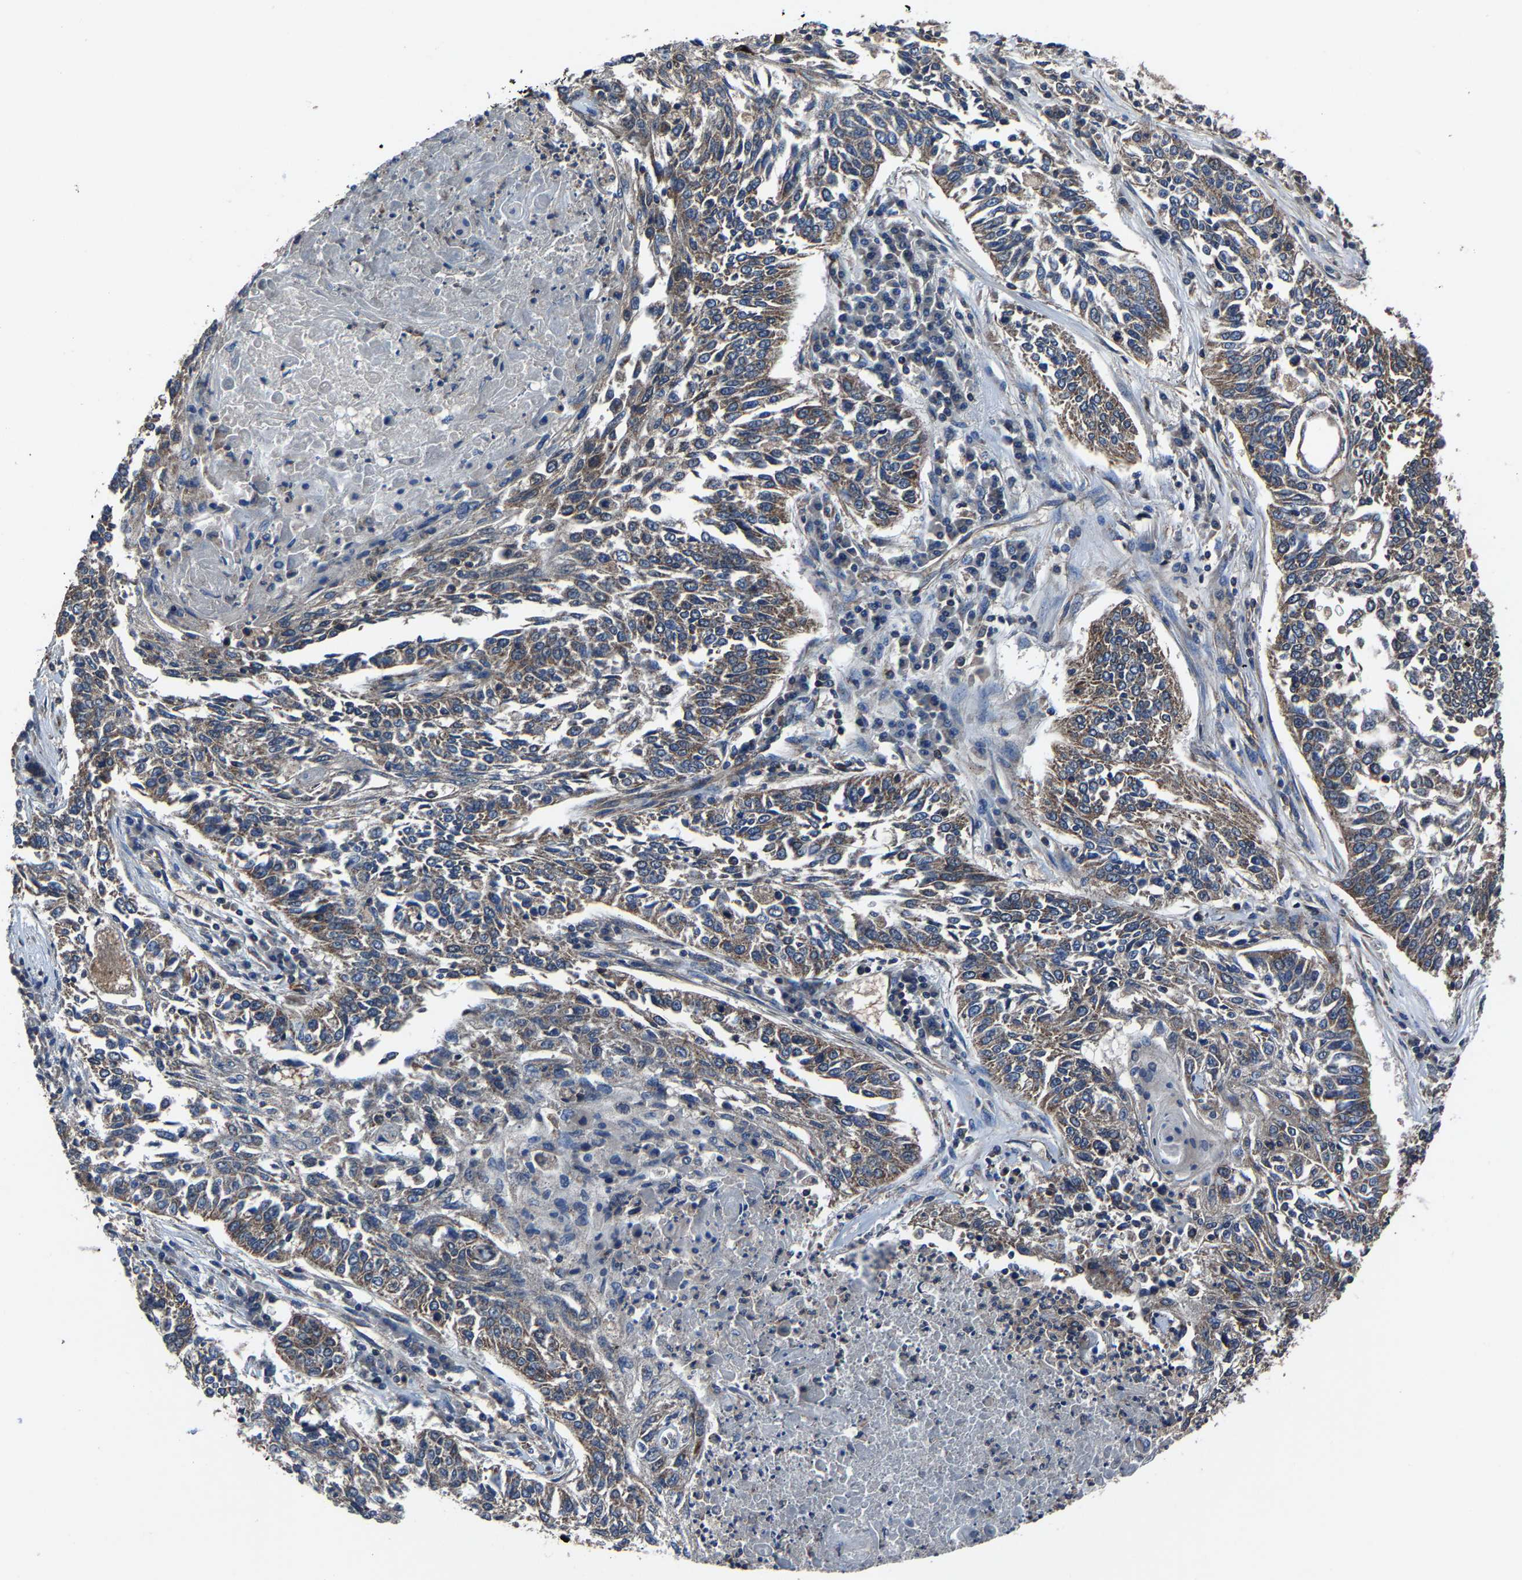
{"staining": {"intensity": "weak", "quantity": ">75%", "location": "cytoplasmic/membranous"}, "tissue": "lung cancer", "cell_type": "Tumor cells", "image_type": "cancer", "snomed": [{"axis": "morphology", "description": "Normal tissue, NOS"}, {"axis": "morphology", "description": "Squamous cell carcinoma, NOS"}, {"axis": "topography", "description": "Cartilage tissue"}, {"axis": "topography", "description": "Bronchus"}, {"axis": "topography", "description": "Lung"}], "caption": "Lung squamous cell carcinoma tissue exhibits weak cytoplasmic/membranous positivity in about >75% of tumor cells", "gene": "KIAA1958", "patient": {"sex": "female", "age": 49}}